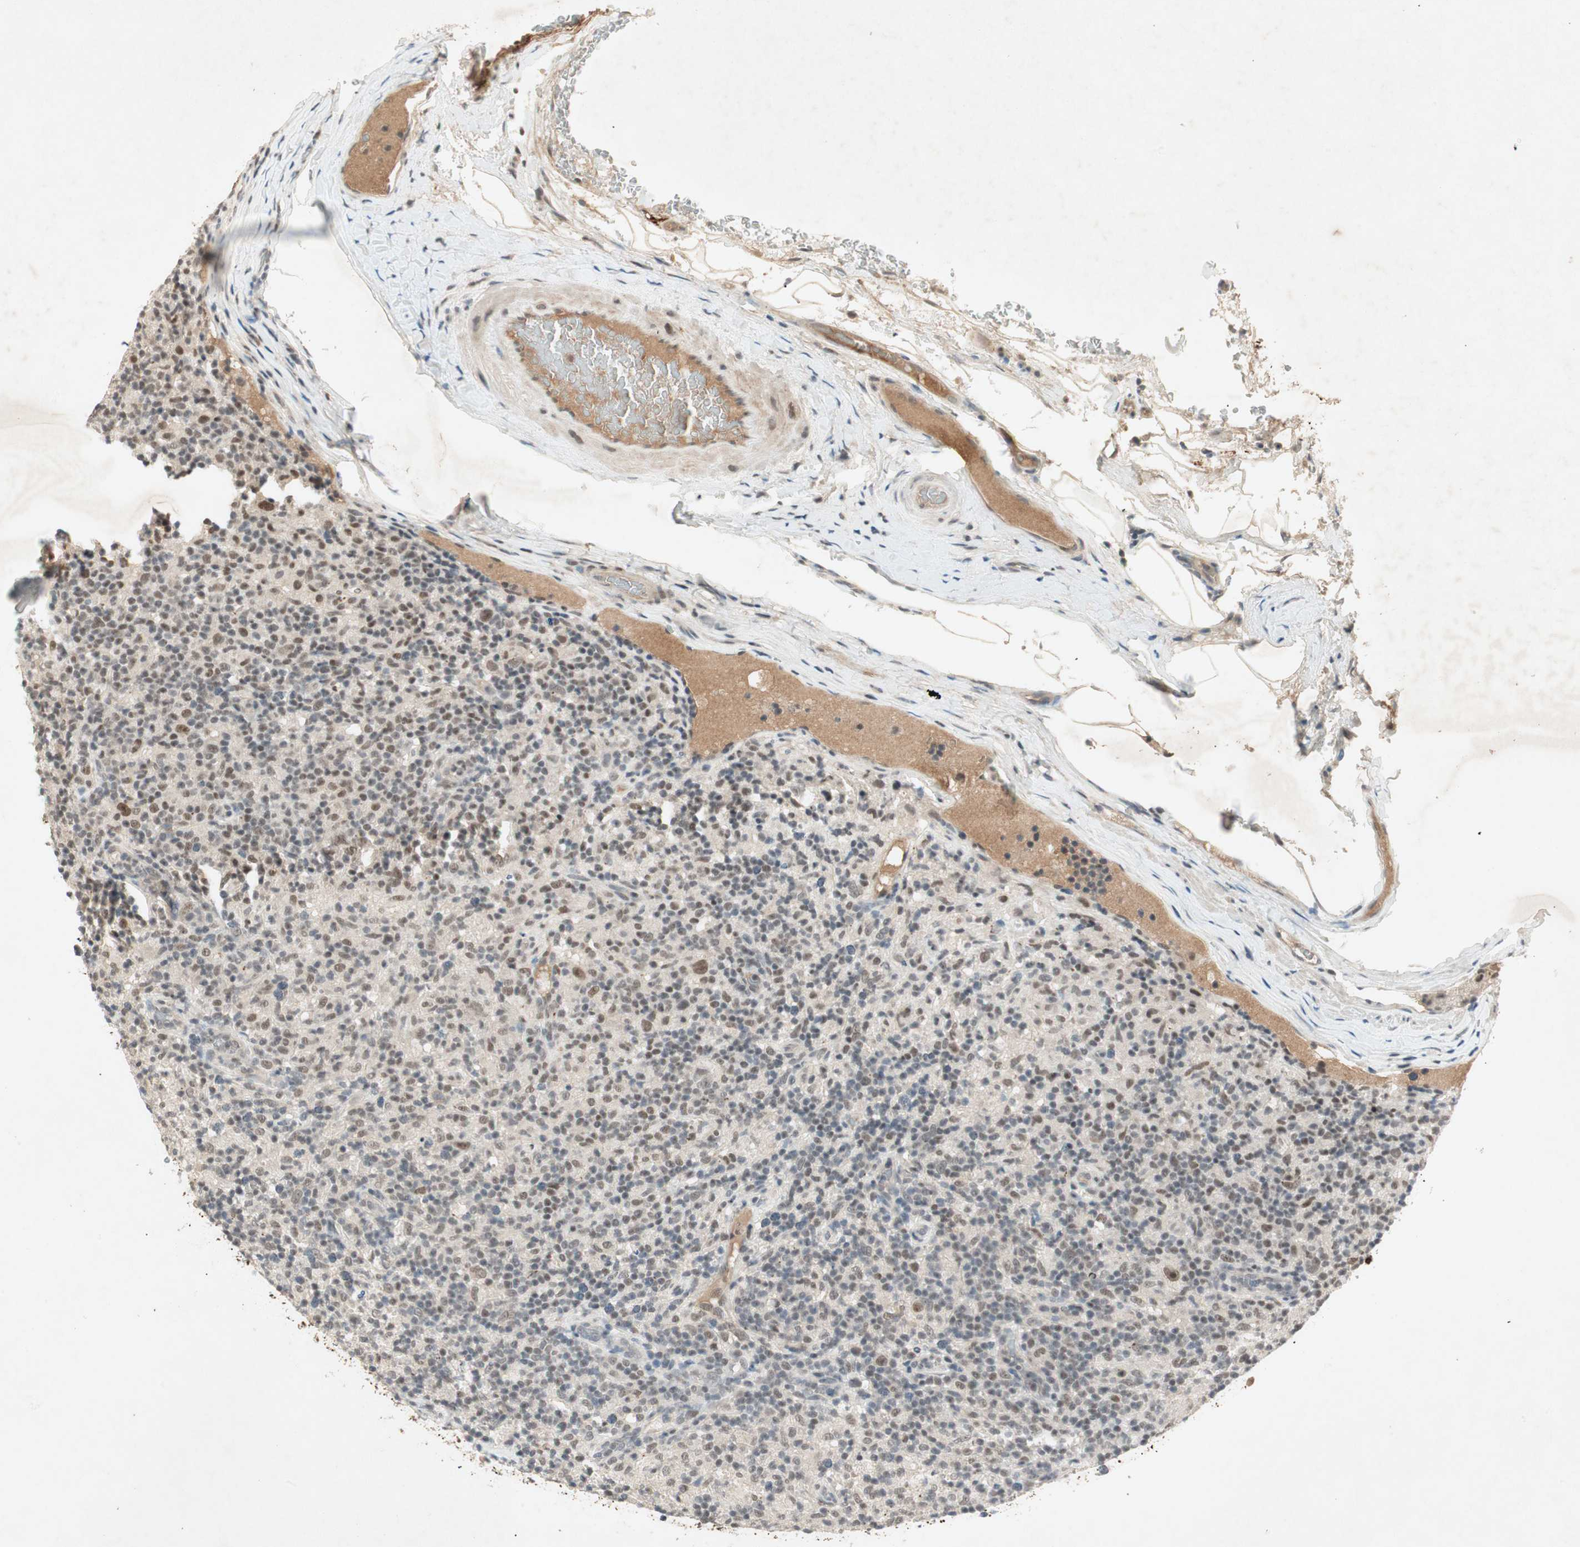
{"staining": {"intensity": "moderate", "quantity": ">75%", "location": "nuclear"}, "tissue": "lymphoma", "cell_type": "Tumor cells", "image_type": "cancer", "snomed": [{"axis": "morphology", "description": "Hodgkin's disease, NOS"}, {"axis": "topography", "description": "Lymph node"}], "caption": "Protein staining of Hodgkin's disease tissue exhibits moderate nuclear staining in approximately >75% of tumor cells. Using DAB (brown) and hematoxylin (blue) stains, captured at high magnification using brightfield microscopy.", "gene": "RNGTT", "patient": {"sex": "male", "age": 70}}